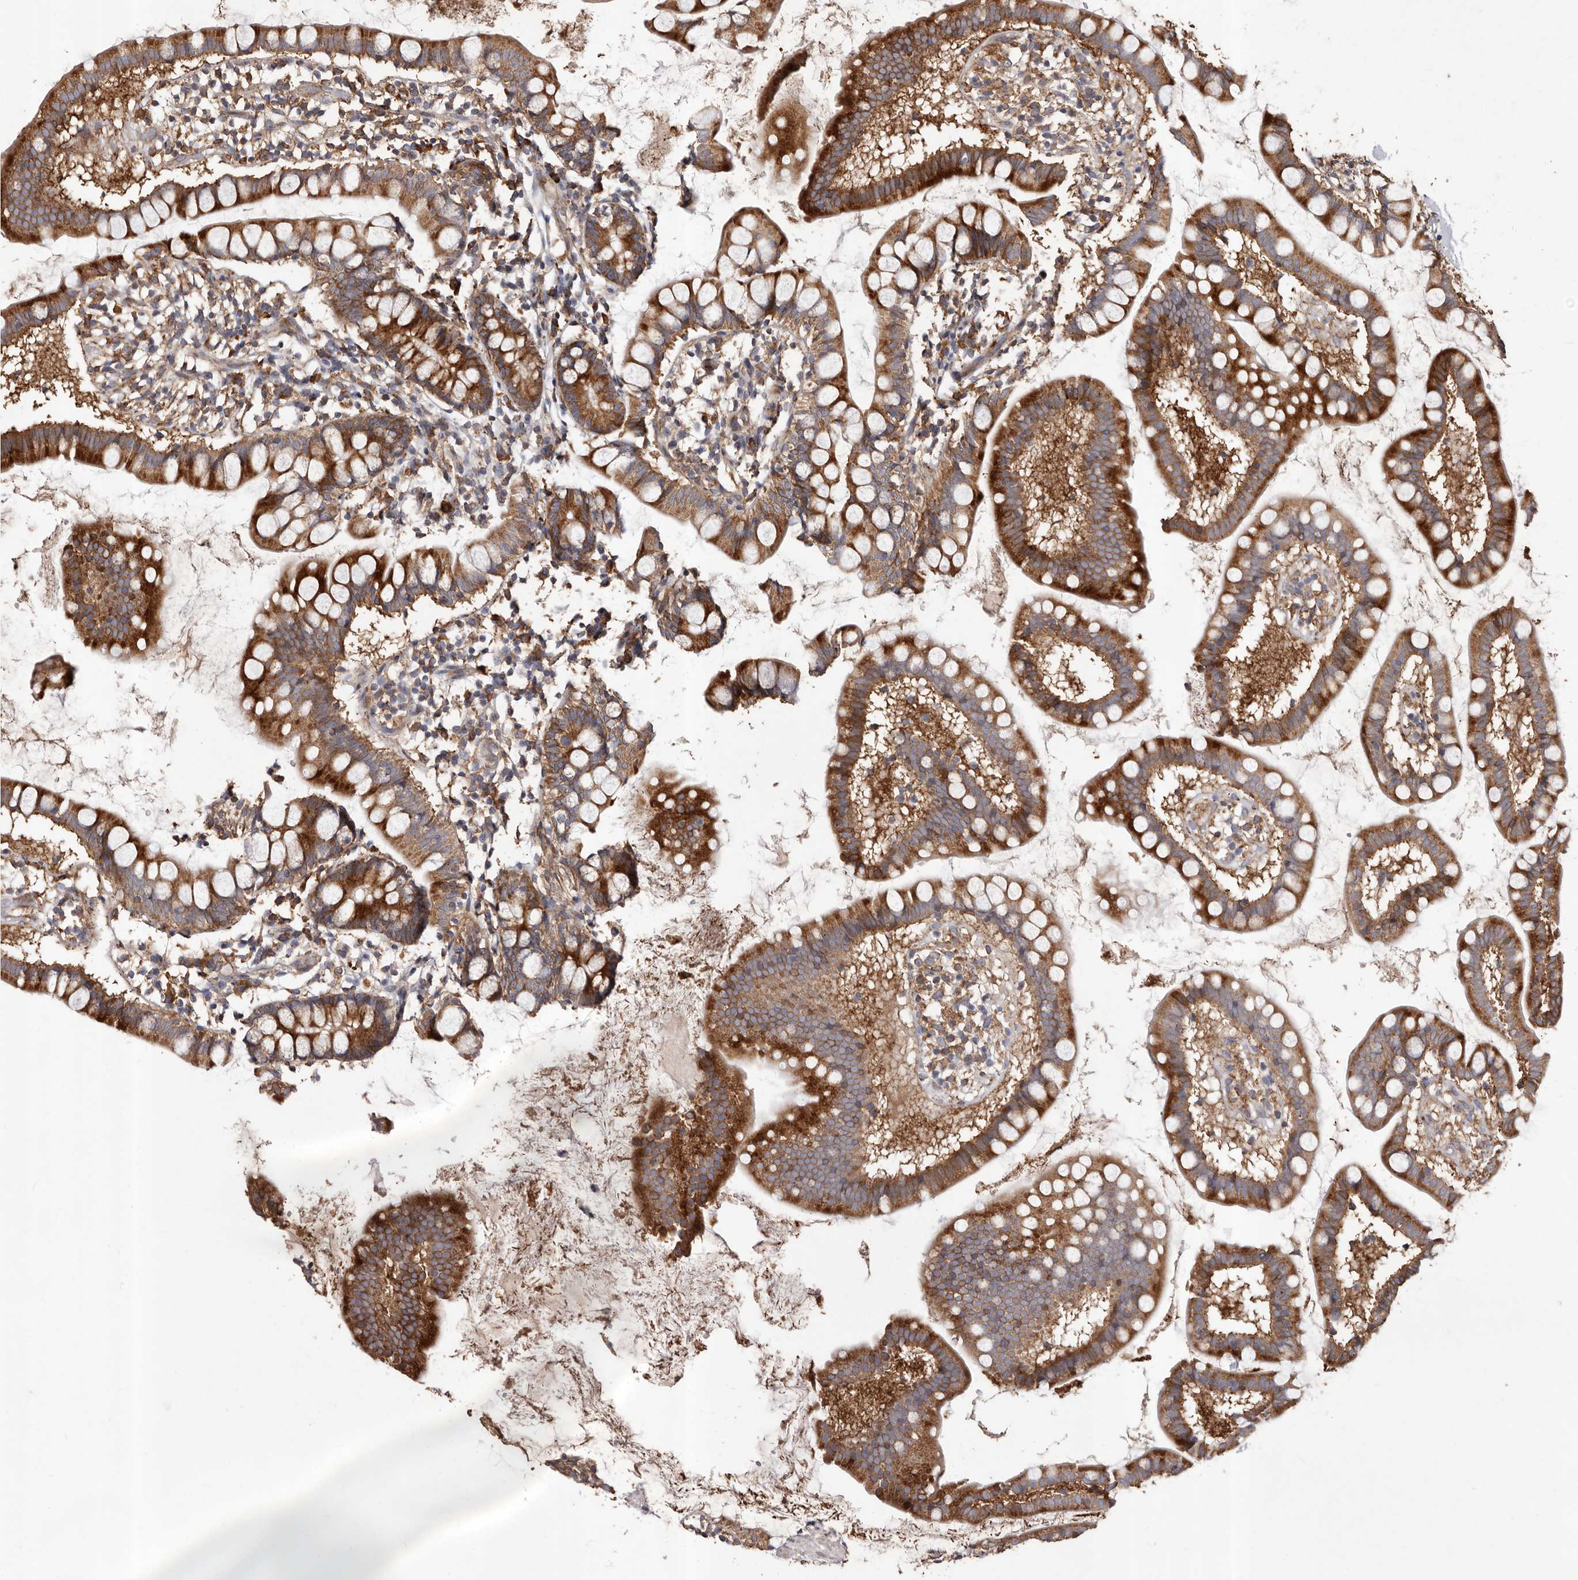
{"staining": {"intensity": "strong", "quantity": ">75%", "location": "cytoplasmic/membranous"}, "tissue": "small intestine", "cell_type": "Glandular cells", "image_type": "normal", "snomed": [{"axis": "morphology", "description": "Normal tissue, NOS"}, {"axis": "topography", "description": "Small intestine"}], "caption": "About >75% of glandular cells in benign human small intestine display strong cytoplasmic/membranous protein positivity as visualized by brown immunohistochemical staining.", "gene": "STEAP2", "patient": {"sex": "female", "age": 84}}